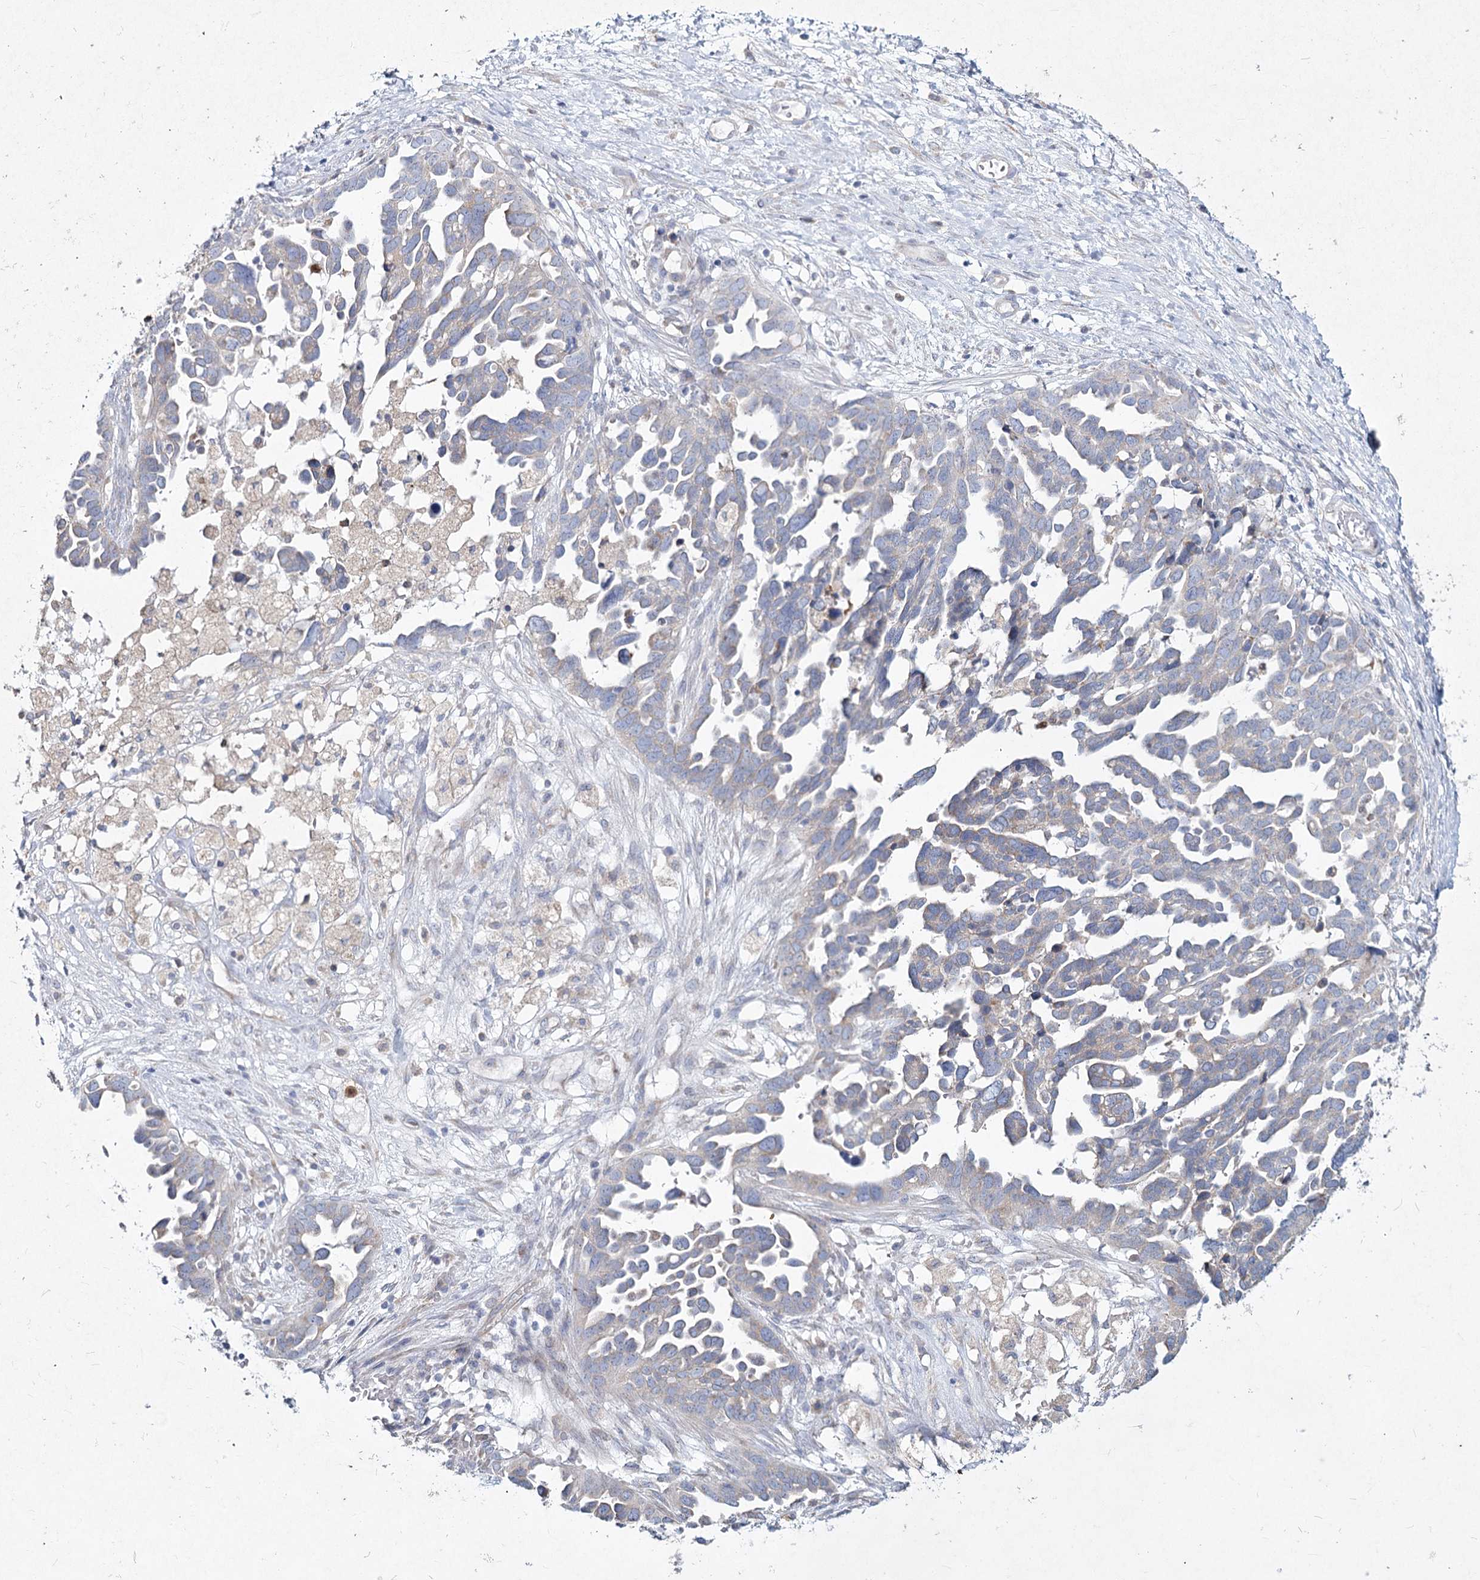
{"staining": {"intensity": "negative", "quantity": "none", "location": "none"}, "tissue": "ovarian cancer", "cell_type": "Tumor cells", "image_type": "cancer", "snomed": [{"axis": "morphology", "description": "Cystadenocarcinoma, serous, NOS"}, {"axis": "topography", "description": "Ovary"}], "caption": "Human serous cystadenocarcinoma (ovarian) stained for a protein using immunohistochemistry (IHC) displays no staining in tumor cells.", "gene": "NIPAL4", "patient": {"sex": "female", "age": 54}}